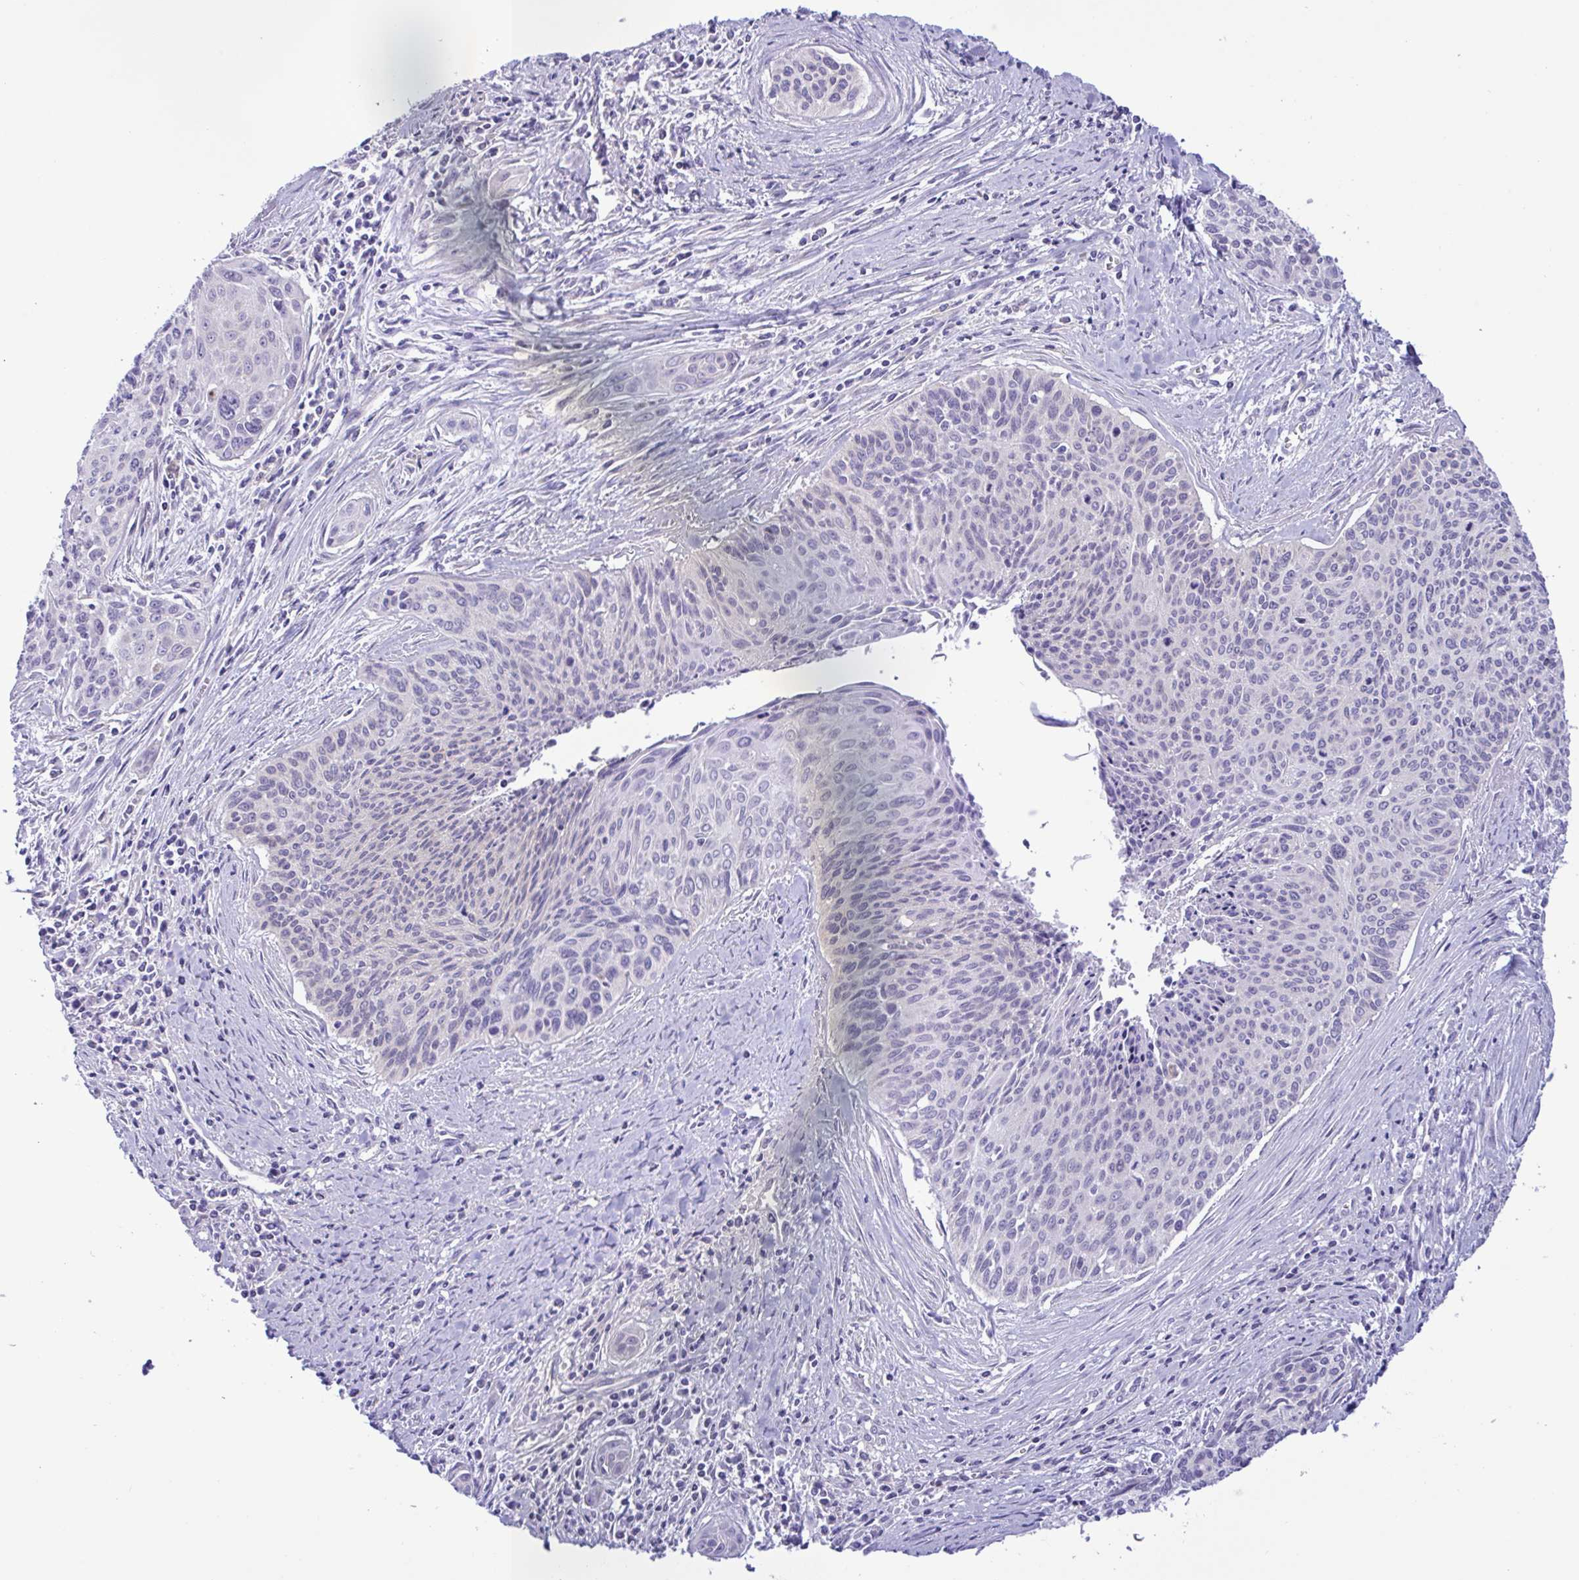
{"staining": {"intensity": "negative", "quantity": "none", "location": "none"}, "tissue": "cervical cancer", "cell_type": "Tumor cells", "image_type": "cancer", "snomed": [{"axis": "morphology", "description": "Squamous cell carcinoma, NOS"}, {"axis": "topography", "description": "Cervix"}], "caption": "Protein analysis of cervical cancer exhibits no significant expression in tumor cells. Brightfield microscopy of immunohistochemistry stained with DAB (3,3'-diaminobenzidine) (brown) and hematoxylin (blue), captured at high magnification.", "gene": "SREBF1", "patient": {"sex": "female", "age": 55}}